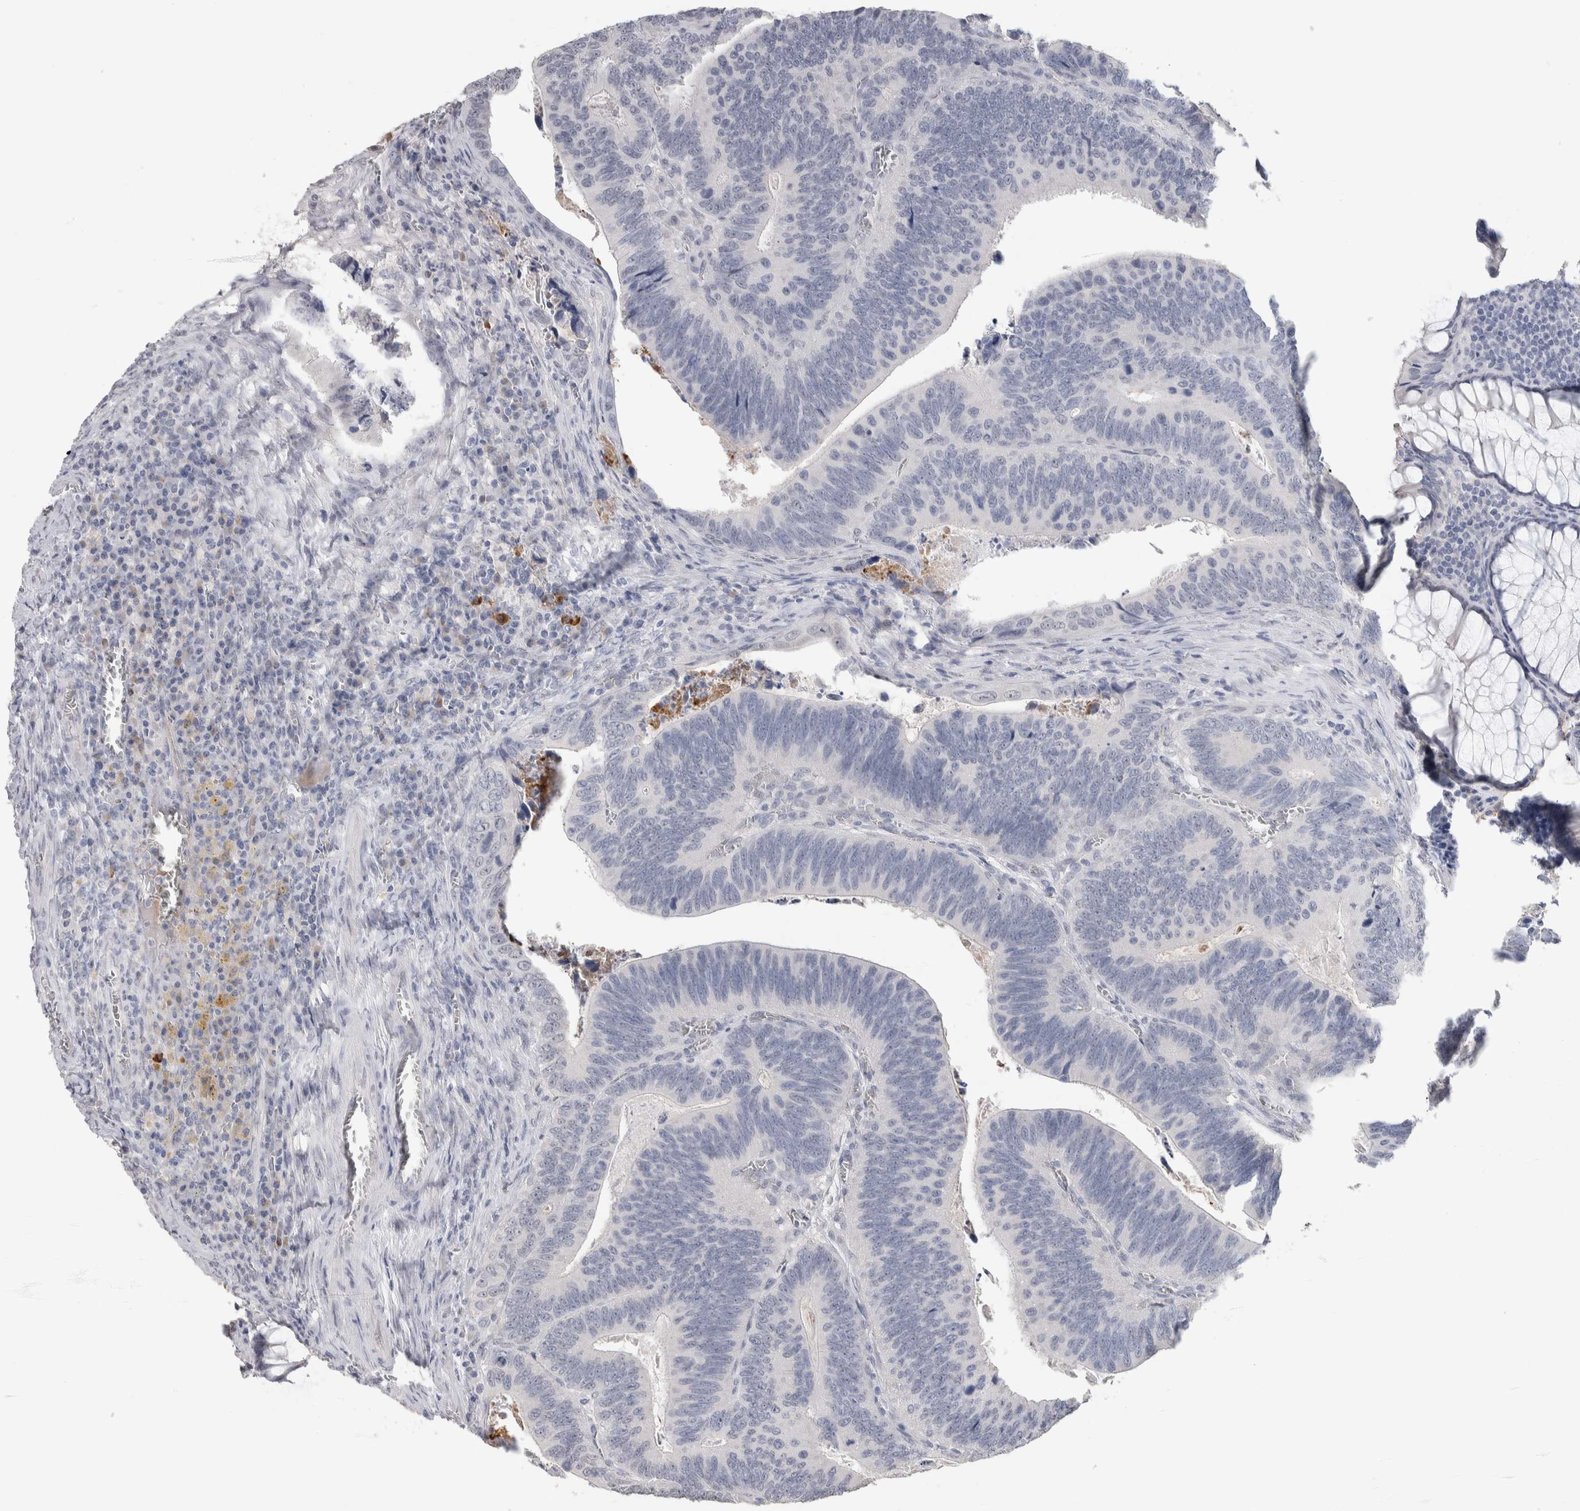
{"staining": {"intensity": "negative", "quantity": "none", "location": "none"}, "tissue": "colorectal cancer", "cell_type": "Tumor cells", "image_type": "cancer", "snomed": [{"axis": "morphology", "description": "Inflammation, NOS"}, {"axis": "morphology", "description": "Adenocarcinoma, NOS"}, {"axis": "topography", "description": "Colon"}], "caption": "The micrograph exhibits no significant staining in tumor cells of colorectal adenocarcinoma.", "gene": "TMEM102", "patient": {"sex": "male", "age": 72}}